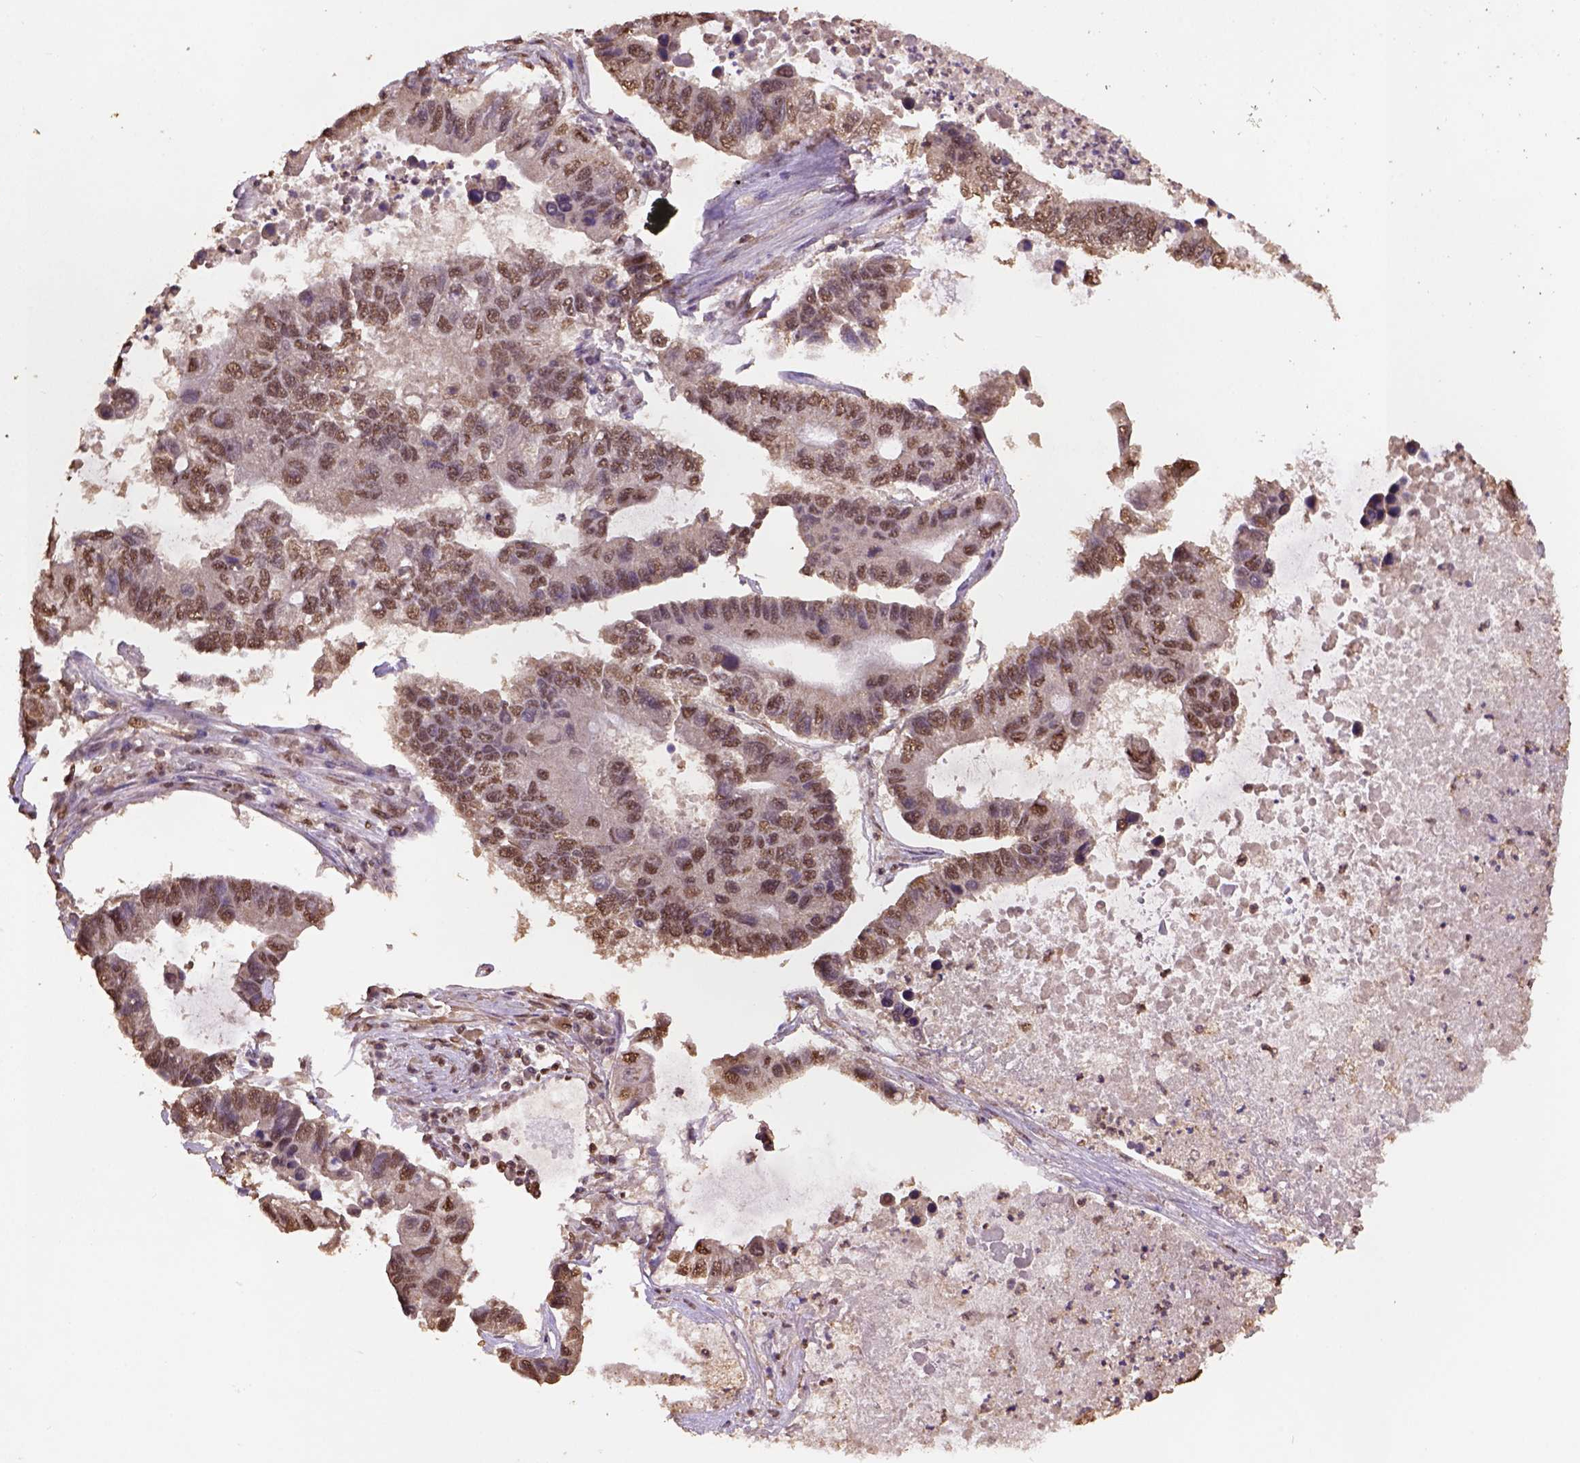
{"staining": {"intensity": "moderate", "quantity": ">75%", "location": "nuclear"}, "tissue": "lung cancer", "cell_type": "Tumor cells", "image_type": "cancer", "snomed": [{"axis": "morphology", "description": "Adenocarcinoma, NOS"}, {"axis": "topography", "description": "Bronchus"}, {"axis": "topography", "description": "Lung"}], "caption": "This micrograph demonstrates lung adenocarcinoma stained with IHC to label a protein in brown. The nuclear of tumor cells show moderate positivity for the protein. Nuclei are counter-stained blue.", "gene": "CSTF2T", "patient": {"sex": "female", "age": 51}}